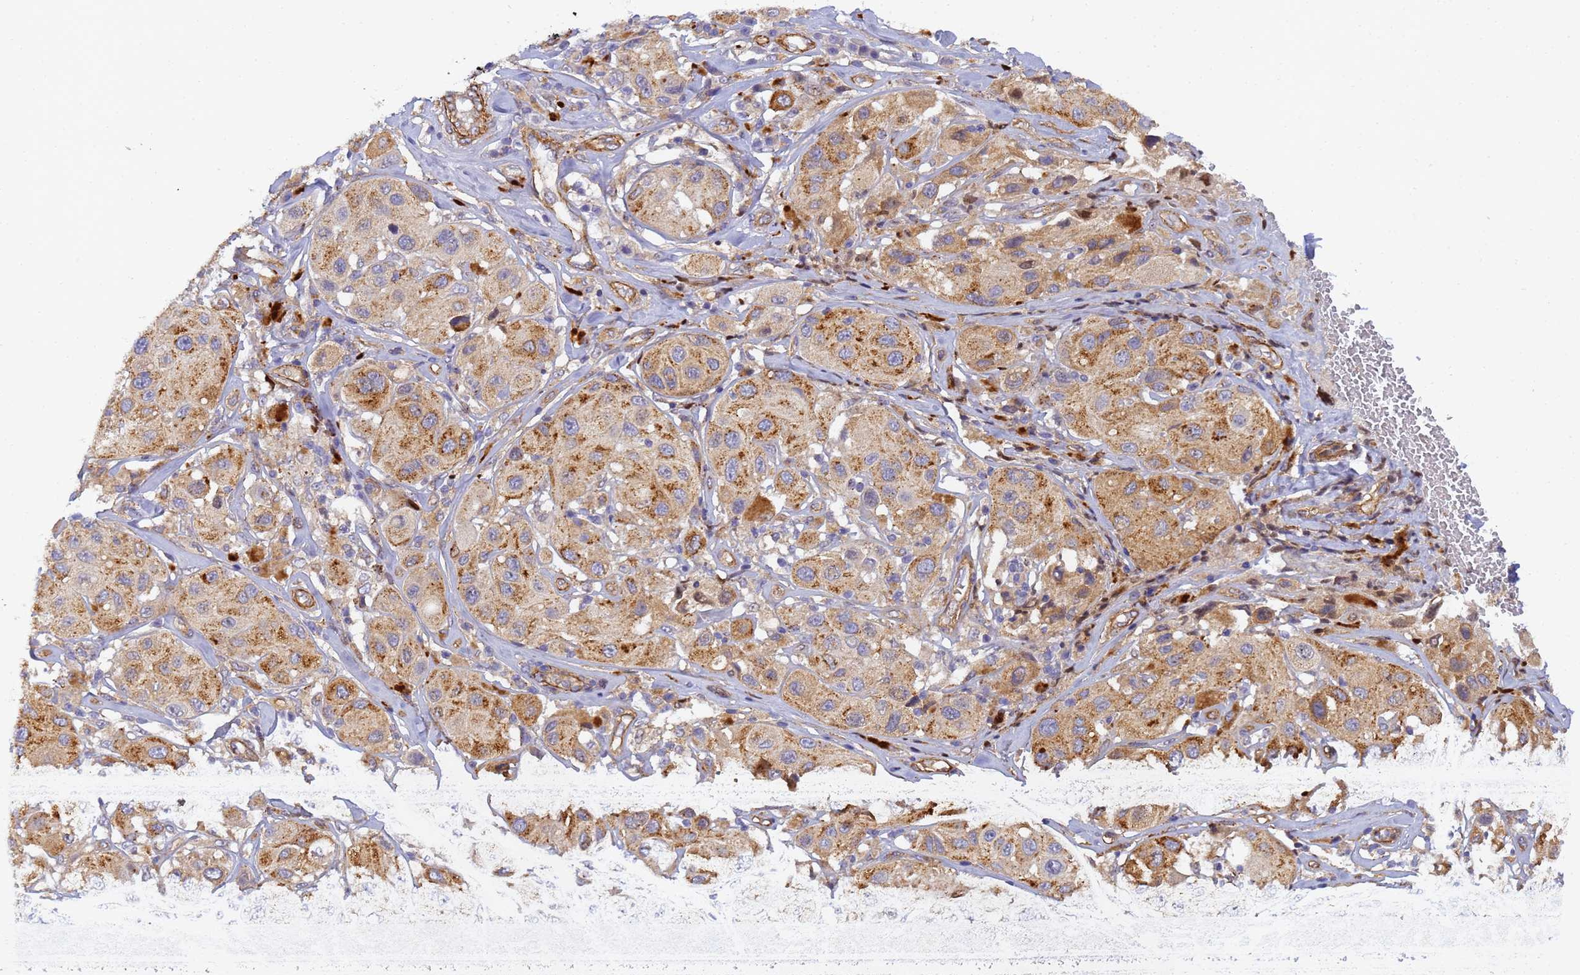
{"staining": {"intensity": "moderate", "quantity": ">75%", "location": "cytoplasmic/membranous"}, "tissue": "melanoma", "cell_type": "Tumor cells", "image_type": "cancer", "snomed": [{"axis": "morphology", "description": "Malignant melanoma, Metastatic site"}, {"axis": "topography", "description": "Skin"}], "caption": "A brown stain highlights moderate cytoplasmic/membranous expression of a protein in melanoma tumor cells. (DAB IHC with brightfield microscopy, high magnification).", "gene": "RALGAPA2", "patient": {"sex": "male", "age": 41}}